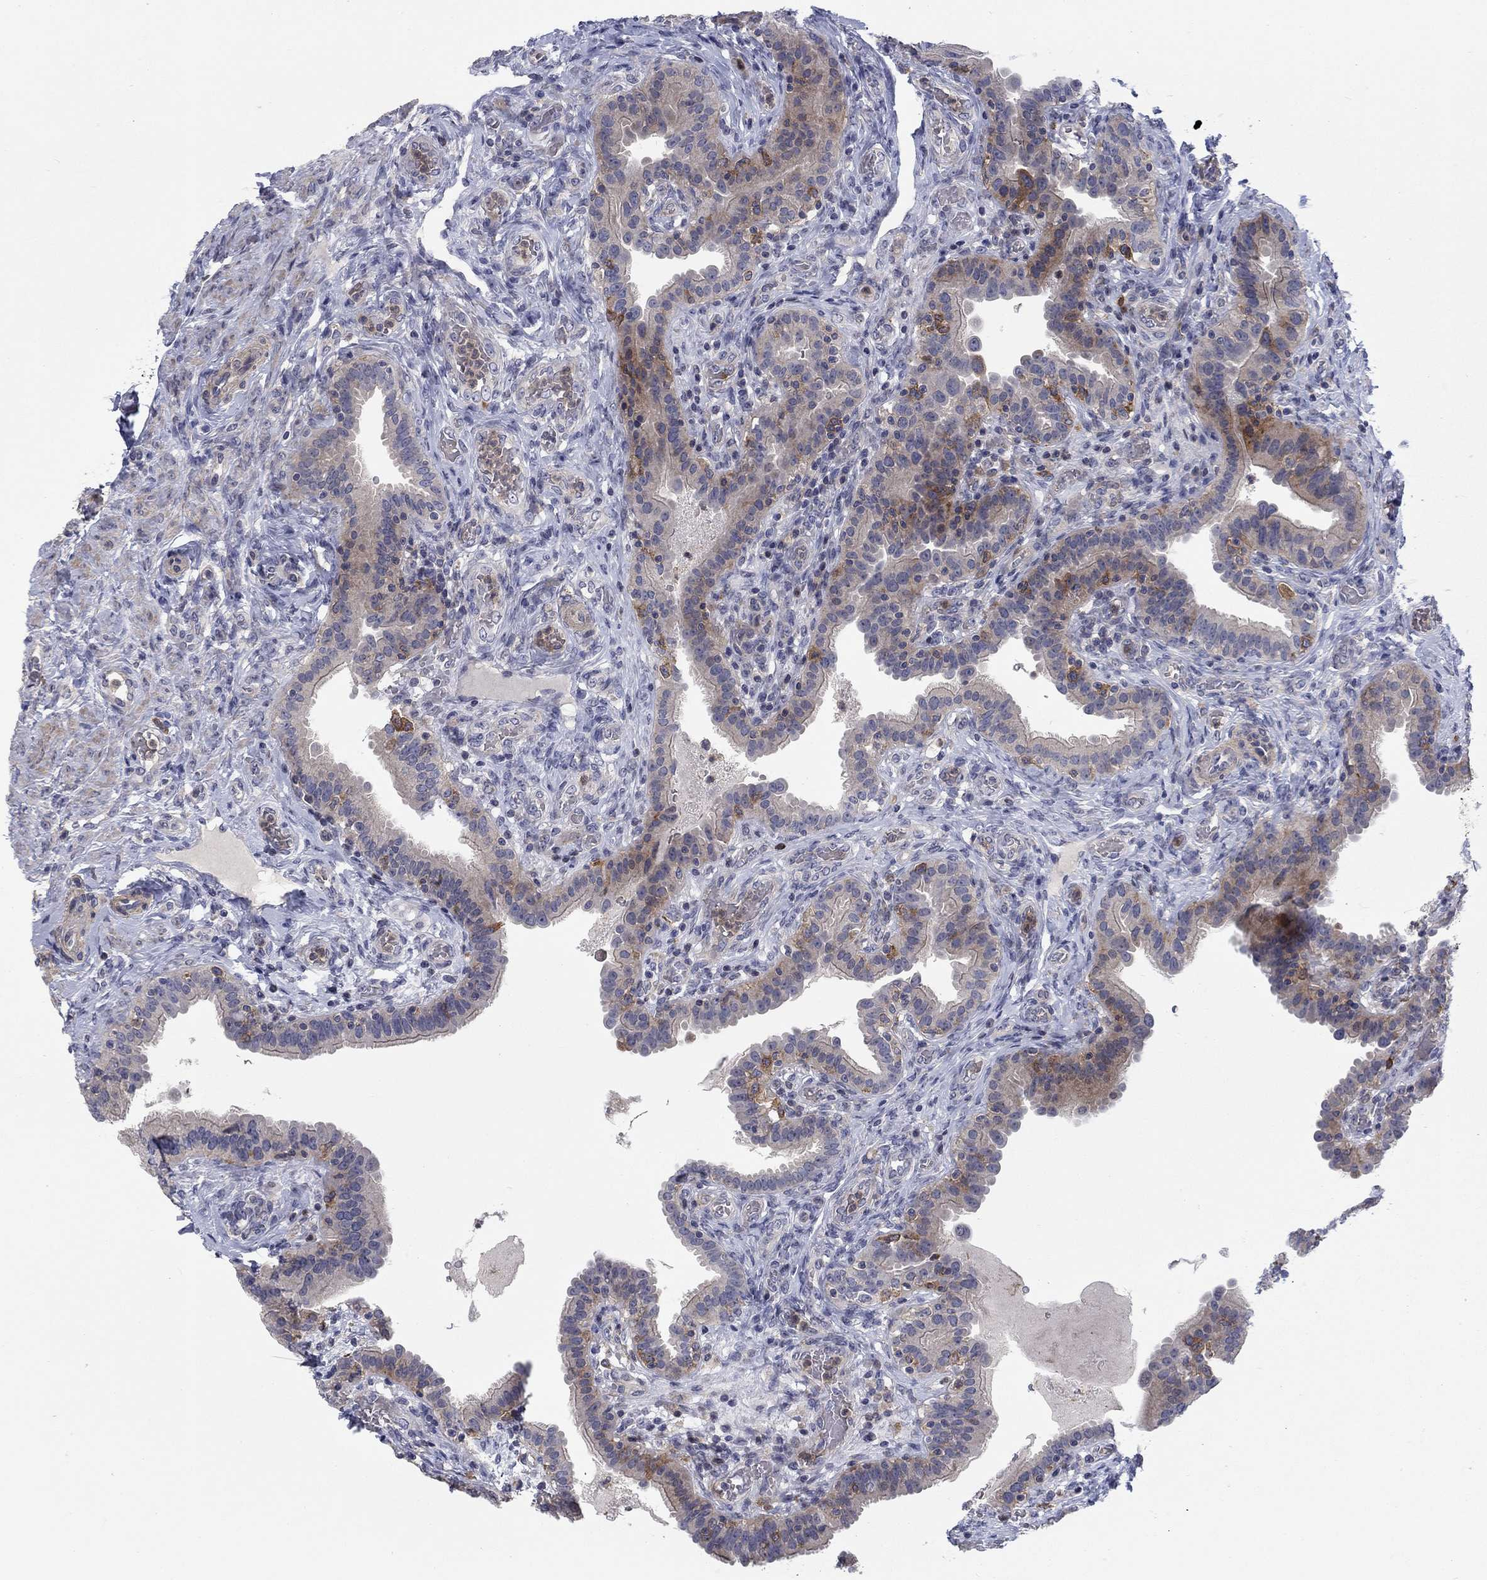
{"staining": {"intensity": "moderate", "quantity": "<25%", "location": "cytoplasmic/membranous"}, "tissue": "fallopian tube", "cell_type": "Glandular cells", "image_type": "normal", "snomed": [{"axis": "morphology", "description": "Normal tissue, NOS"}, {"axis": "topography", "description": "Fallopian tube"}, {"axis": "topography", "description": "Ovary"}], "caption": "Fallopian tube was stained to show a protein in brown. There is low levels of moderate cytoplasmic/membranous expression in approximately <25% of glandular cells. The staining is performed using DAB (3,3'-diaminobenzidine) brown chromogen to label protein expression. The nuclei are counter-stained blue using hematoxylin.", "gene": "KIF15", "patient": {"sex": "female", "age": 41}}